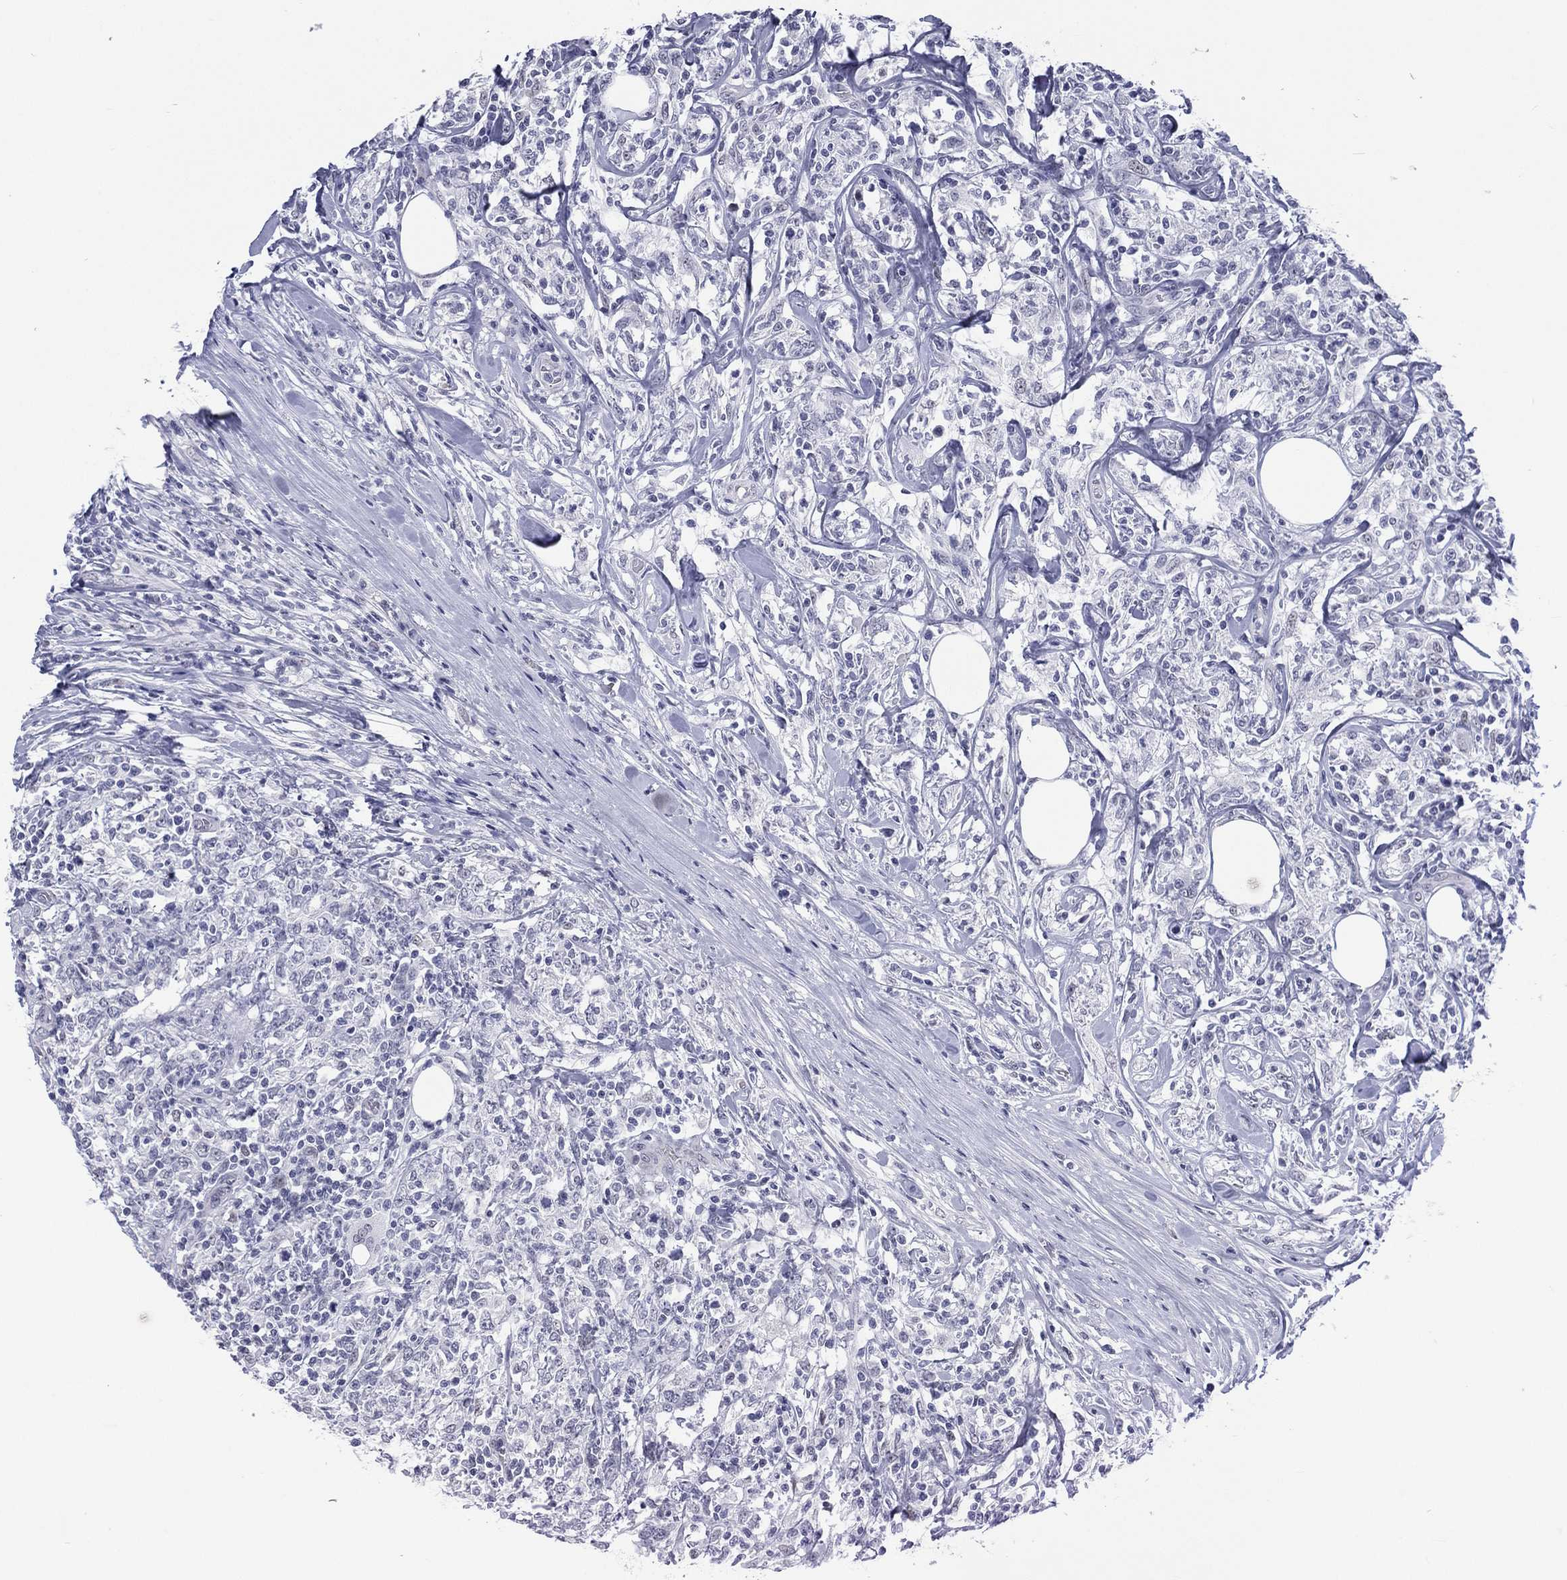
{"staining": {"intensity": "negative", "quantity": "none", "location": "none"}, "tissue": "lymphoma", "cell_type": "Tumor cells", "image_type": "cancer", "snomed": [{"axis": "morphology", "description": "Malignant lymphoma, non-Hodgkin's type, High grade"}, {"axis": "topography", "description": "Lymph node"}], "caption": "The image shows no staining of tumor cells in lymphoma.", "gene": "SSX1", "patient": {"sex": "female", "age": 84}}